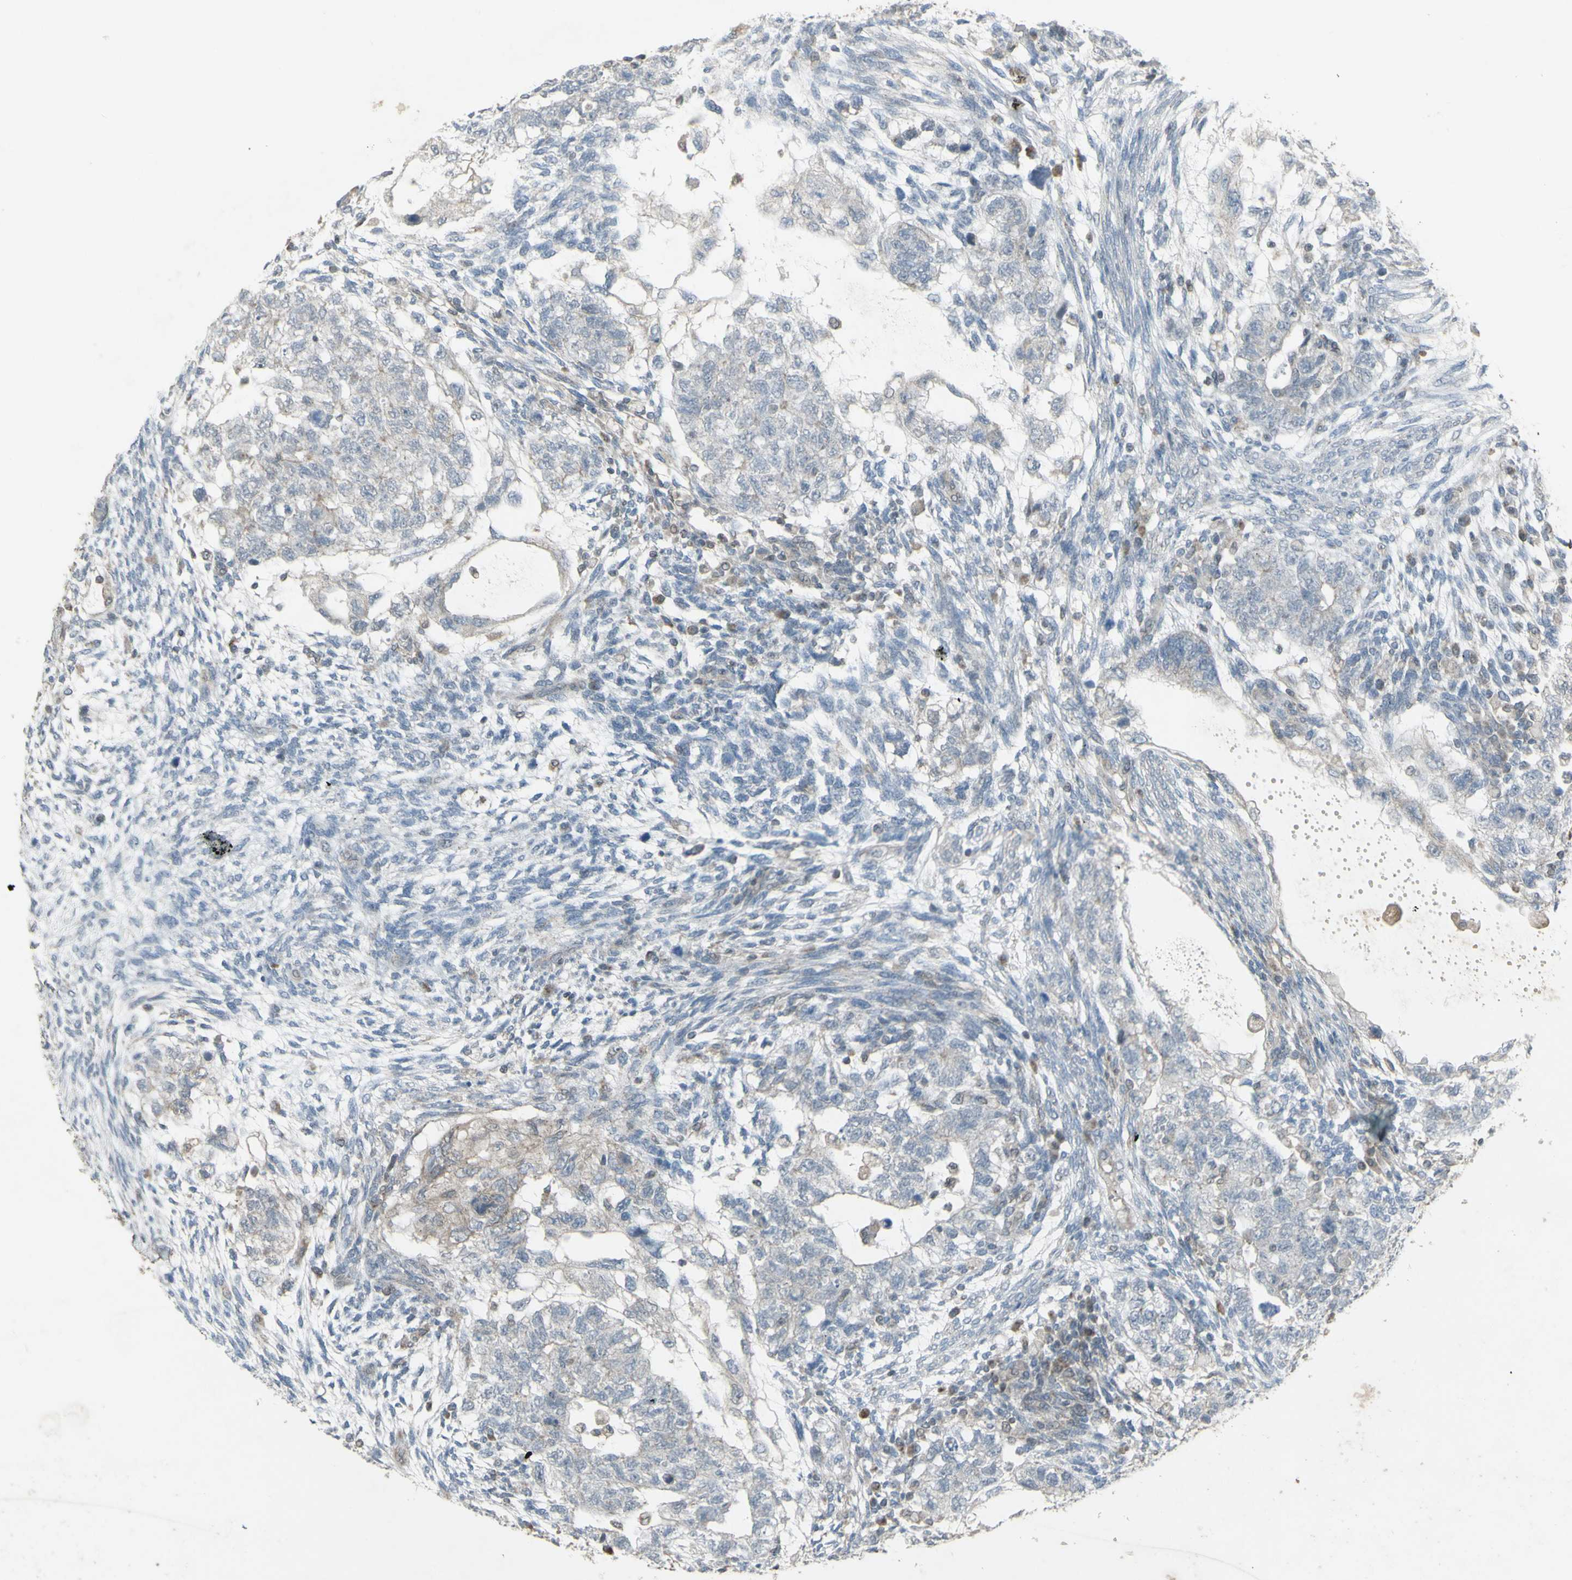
{"staining": {"intensity": "negative", "quantity": "none", "location": "none"}, "tissue": "testis cancer", "cell_type": "Tumor cells", "image_type": "cancer", "snomed": [{"axis": "morphology", "description": "Normal tissue, NOS"}, {"axis": "morphology", "description": "Carcinoma, Embryonal, NOS"}, {"axis": "topography", "description": "Testis"}], "caption": "Tumor cells are negative for brown protein staining in testis cancer.", "gene": "FXYD3", "patient": {"sex": "male", "age": 36}}